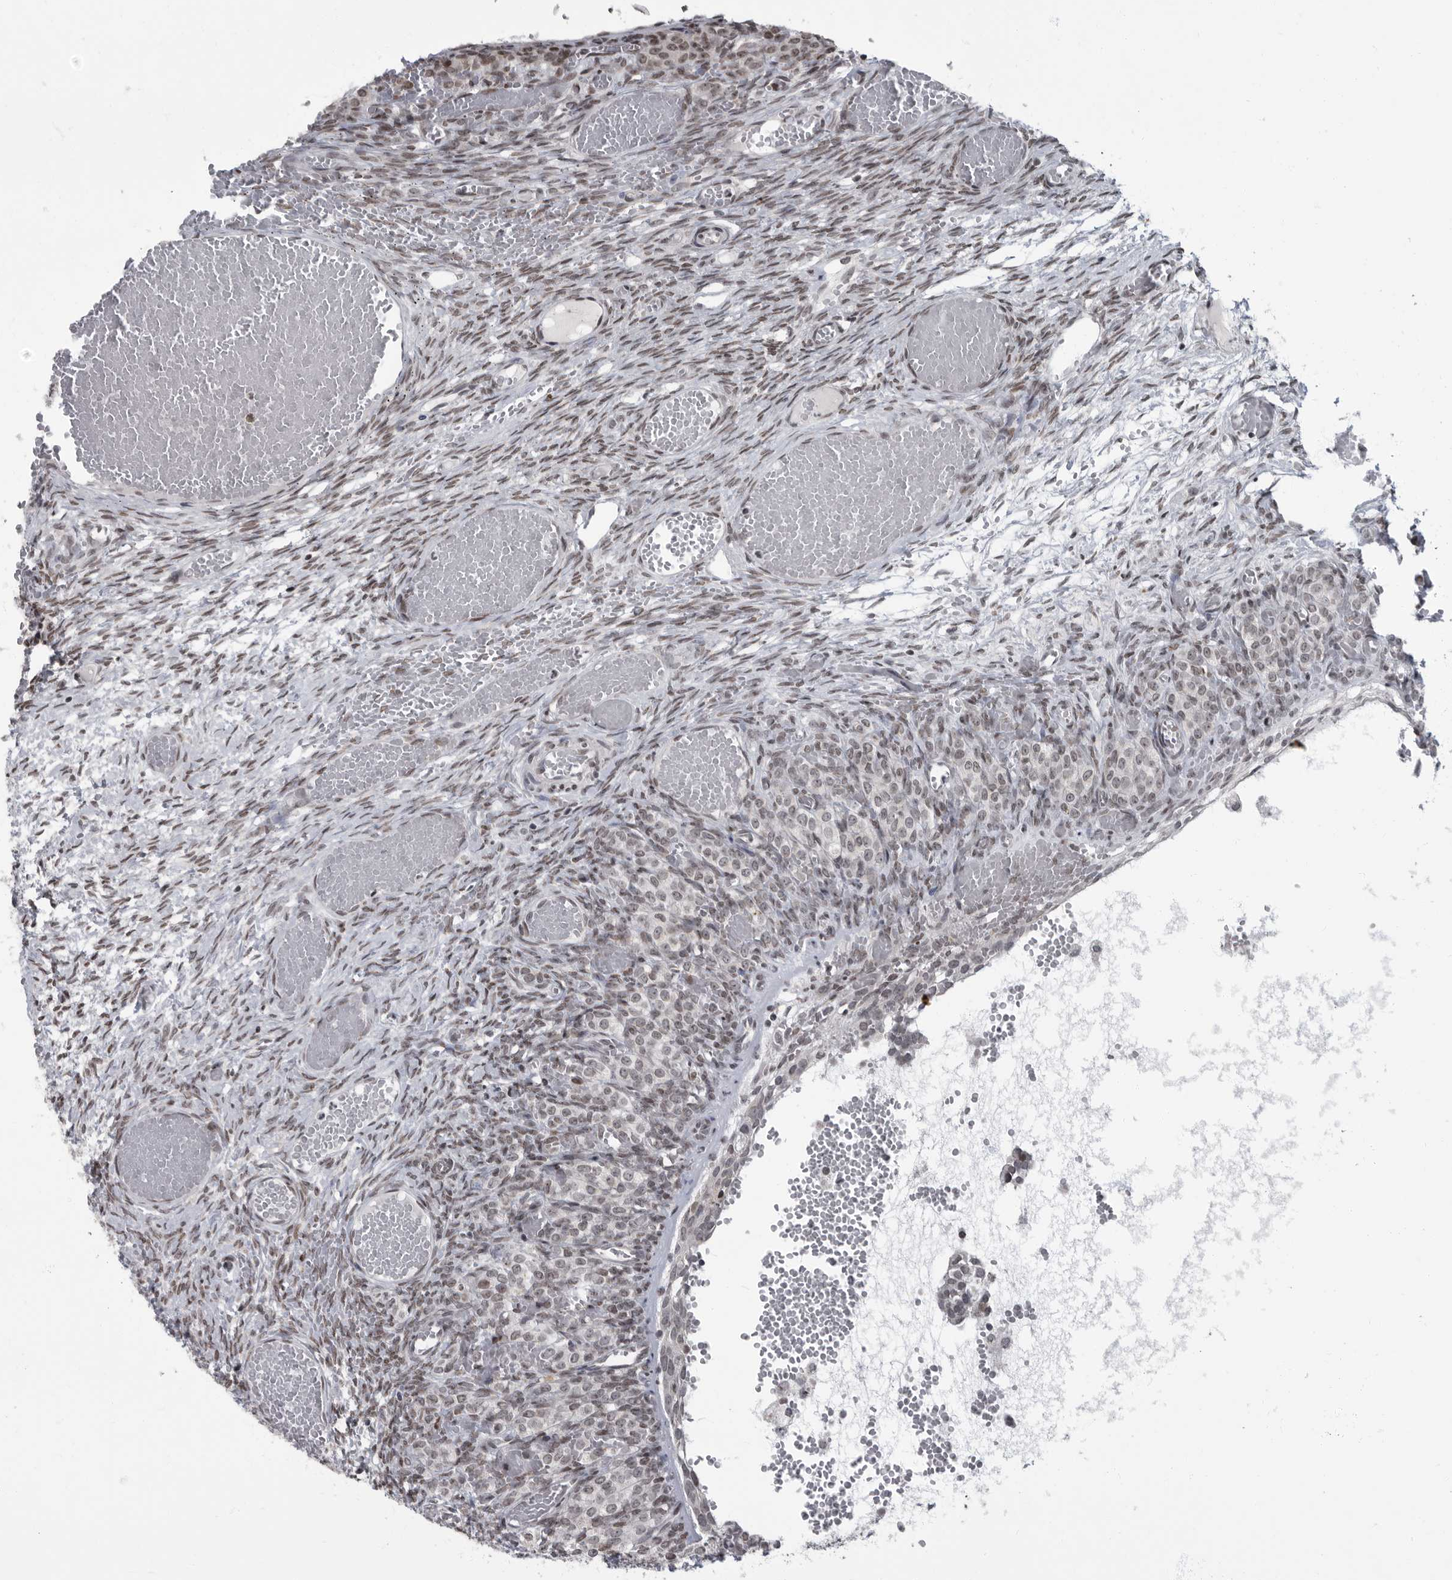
{"staining": {"intensity": "weak", "quantity": ">75%", "location": "nuclear"}, "tissue": "ovary", "cell_type": "Ovarian stroma cells", "image_type": "normal", "snomed": [{"axis": "morphology", "description": "Adenocarcinoma, NOS"}, {"axis": "topography", "description": "Endometrium"}], "caption": "Brown immunohistochemical staining in unremarkable ovary reveals weak nuclear positivity in approximately >75% of ovarian stroma cells.", "gene": "EVI5", "patient": {"sex": "female", "age": 32}}